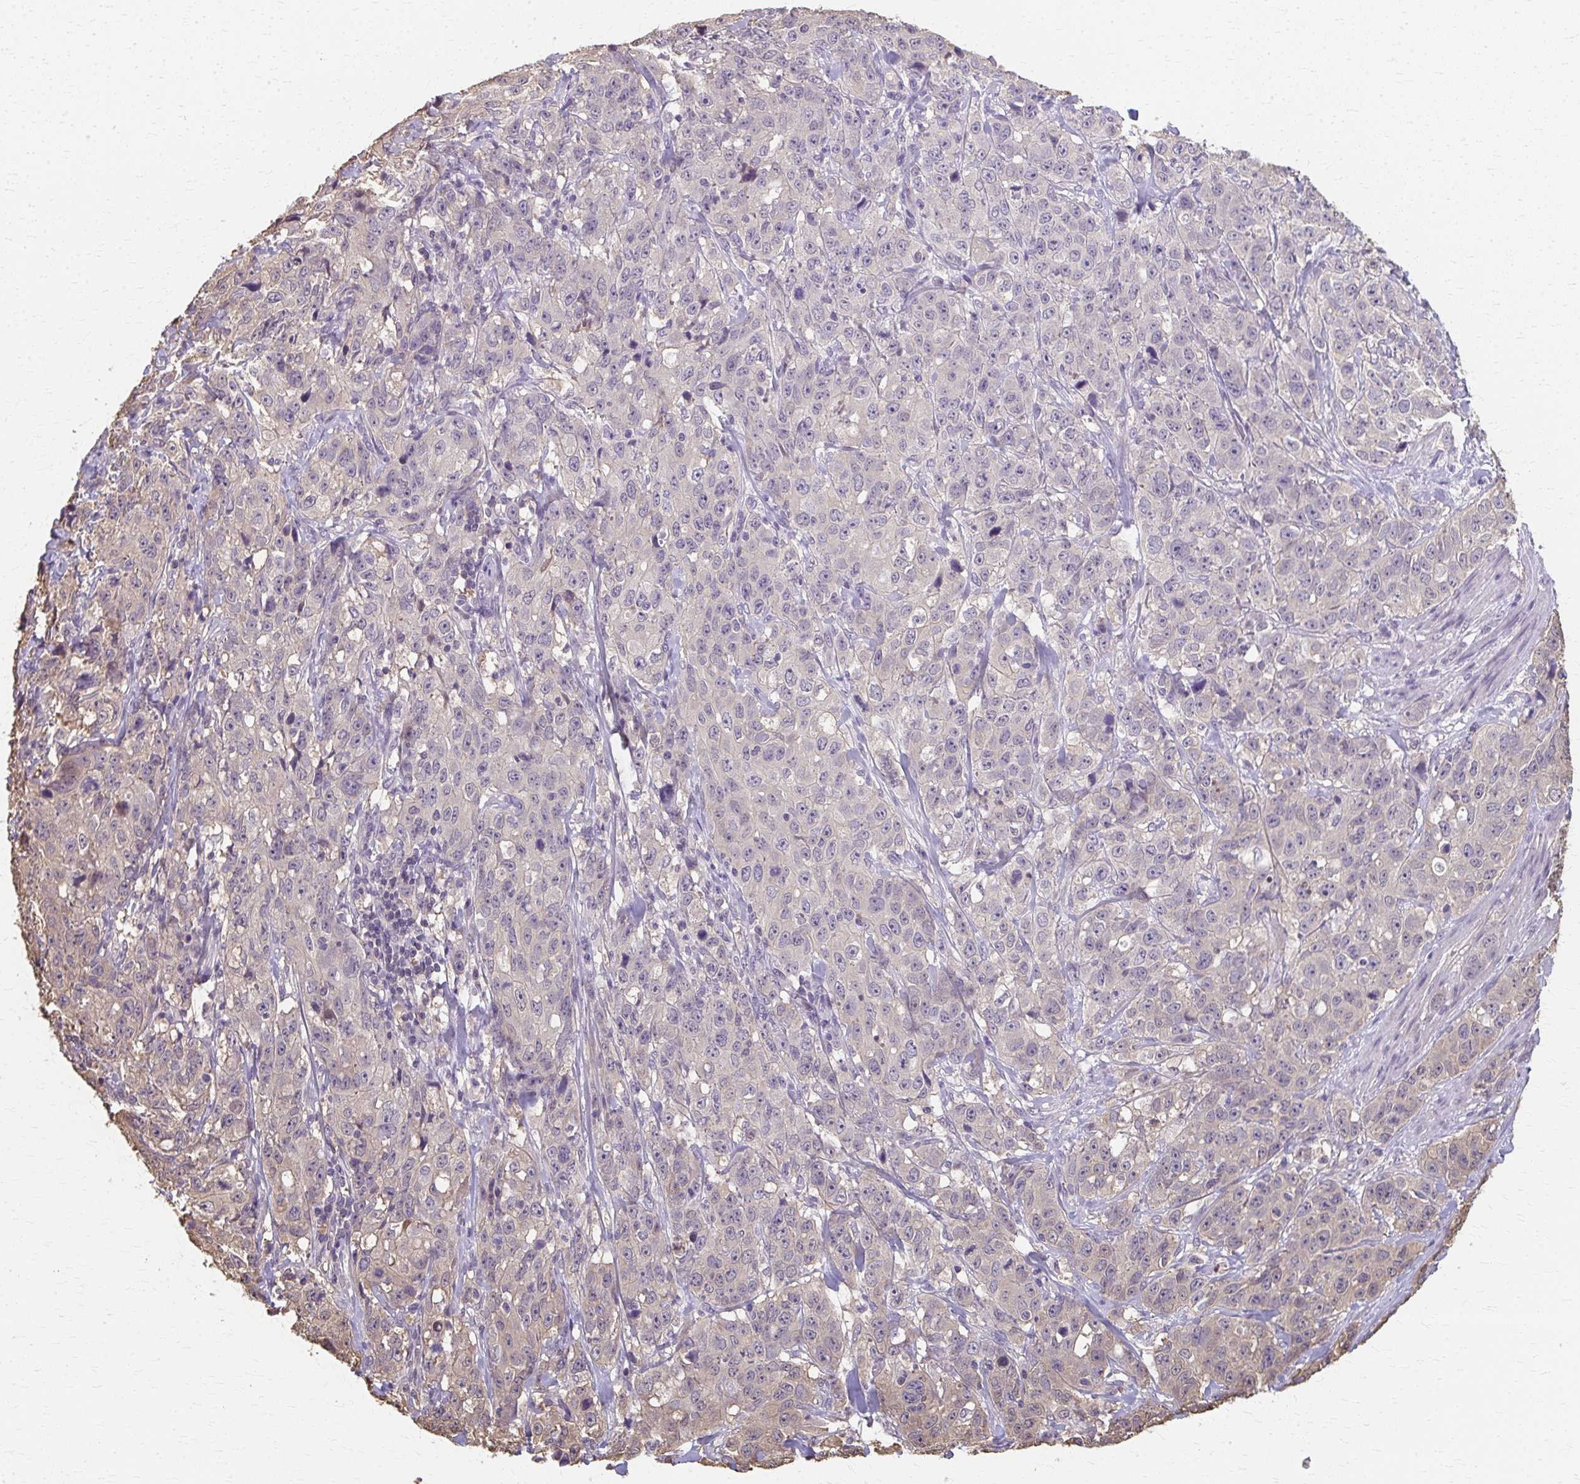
{"staining": {"intensity": "weak", "quantity": "25%-75%", "location": "cytoplasmic/membranous"}, "tissue": "stomach cancer", "cell_type": "Tumor cells", "image_type": "cancer", "snomed": [{"axis": "morphology", "description": "Adenocarcinoma, NOS"}, {"axis": "topography", "description": "Stomach"}], "caption": "Brown immunohistochemical staining in human stomach cancer (adenocarcinoma) demonstrates weak cytoplasmic/membranous positivity in approximately 25%-75% of tumor cells.", "gene": "RABGAP1L", "patient": {"sex": "male", "age": 48}}